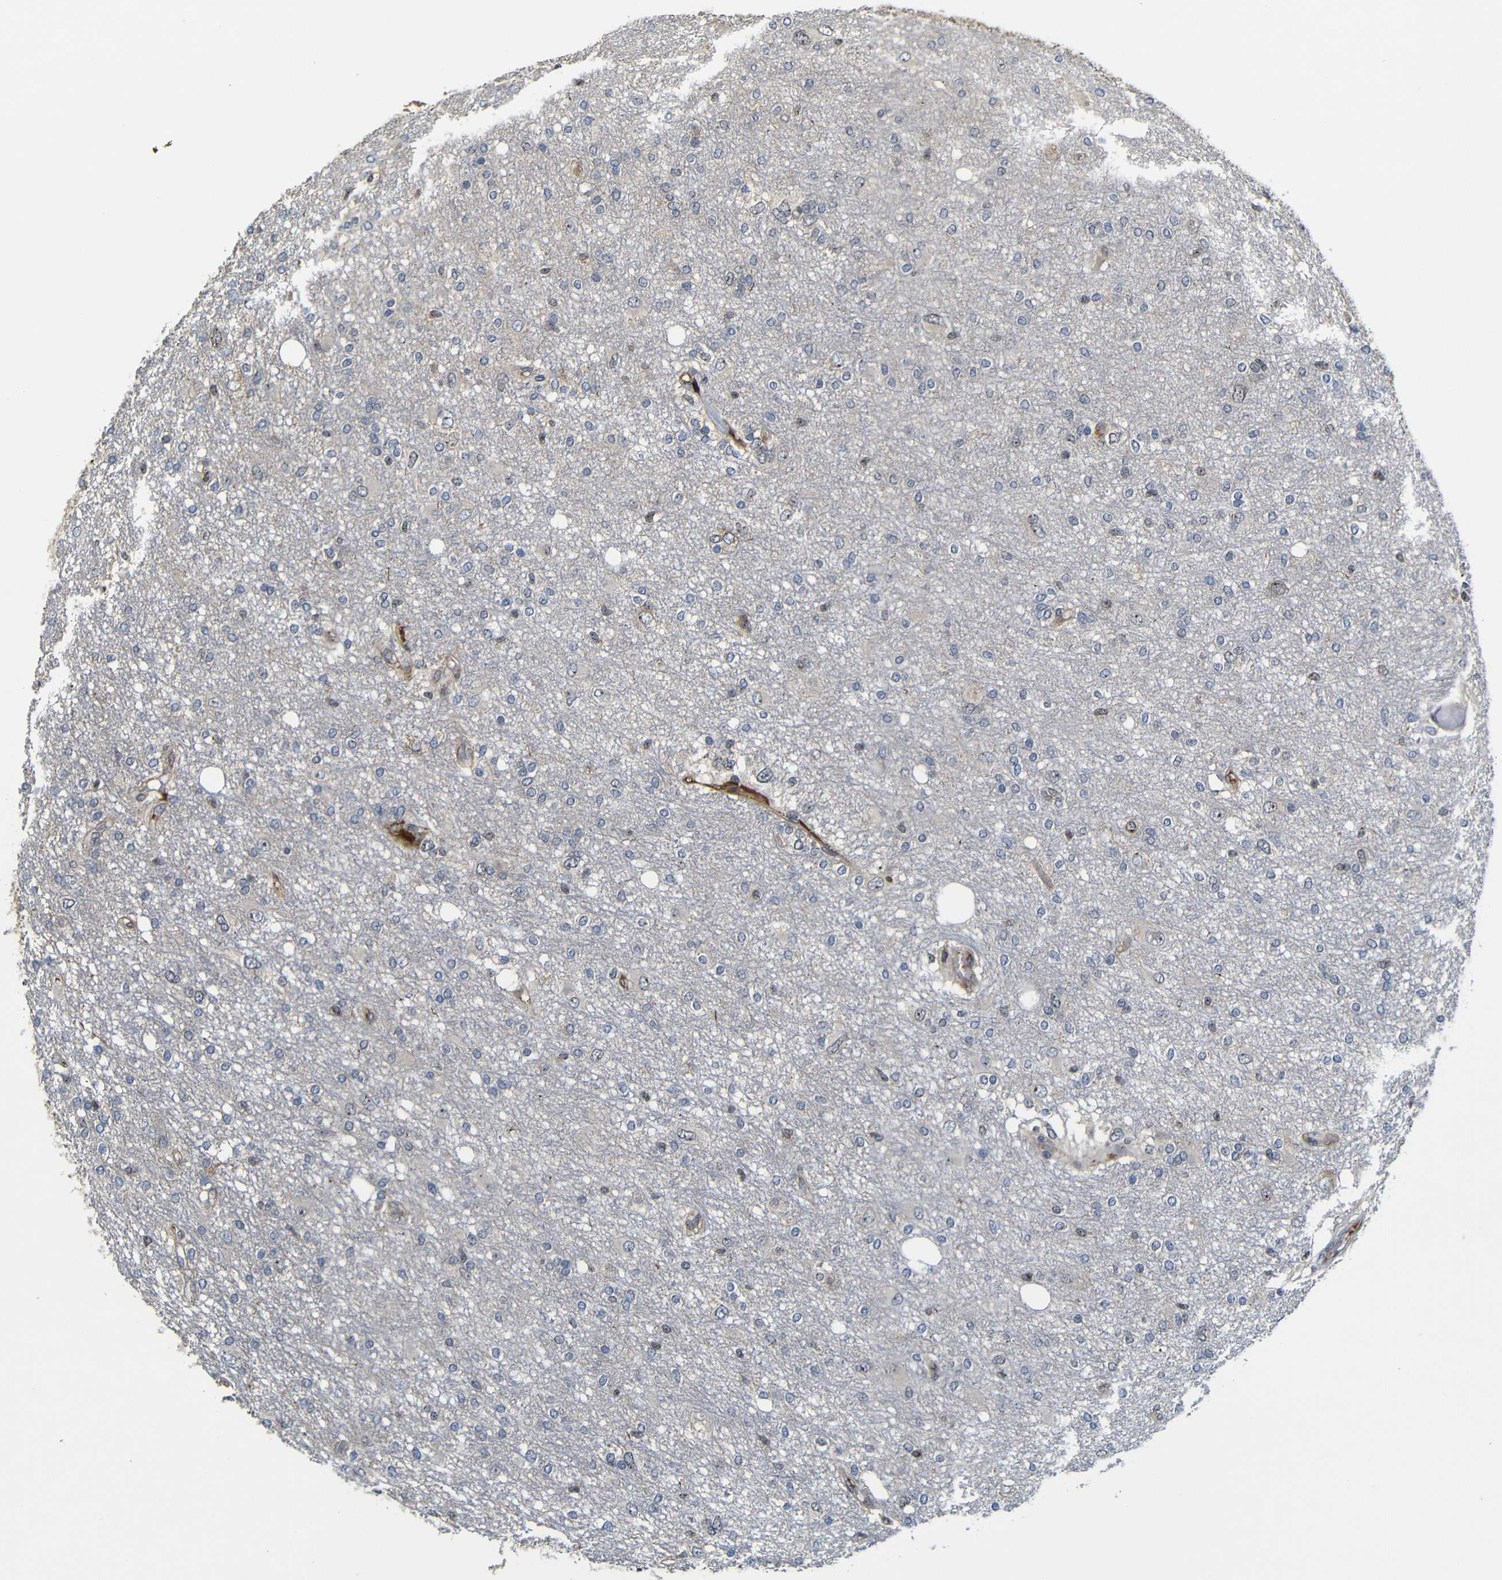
{"staining": {"intensity": "negative", "quantity": "none", "location": "none"}, "tissue": "glioma", "cell_type": "Tumor cells", "image_type": "cancer", "snomed": [{"axis": "morphology", "description": "Glioma, malignant, High grade"}, {"axis": "topography", "description": "Brain"}], "caption": "This is an IHC micrograph of glioma. There is no expression in tumor cells.", "gene": "MYC", "patient": {"sex": "female", "age": 59}}